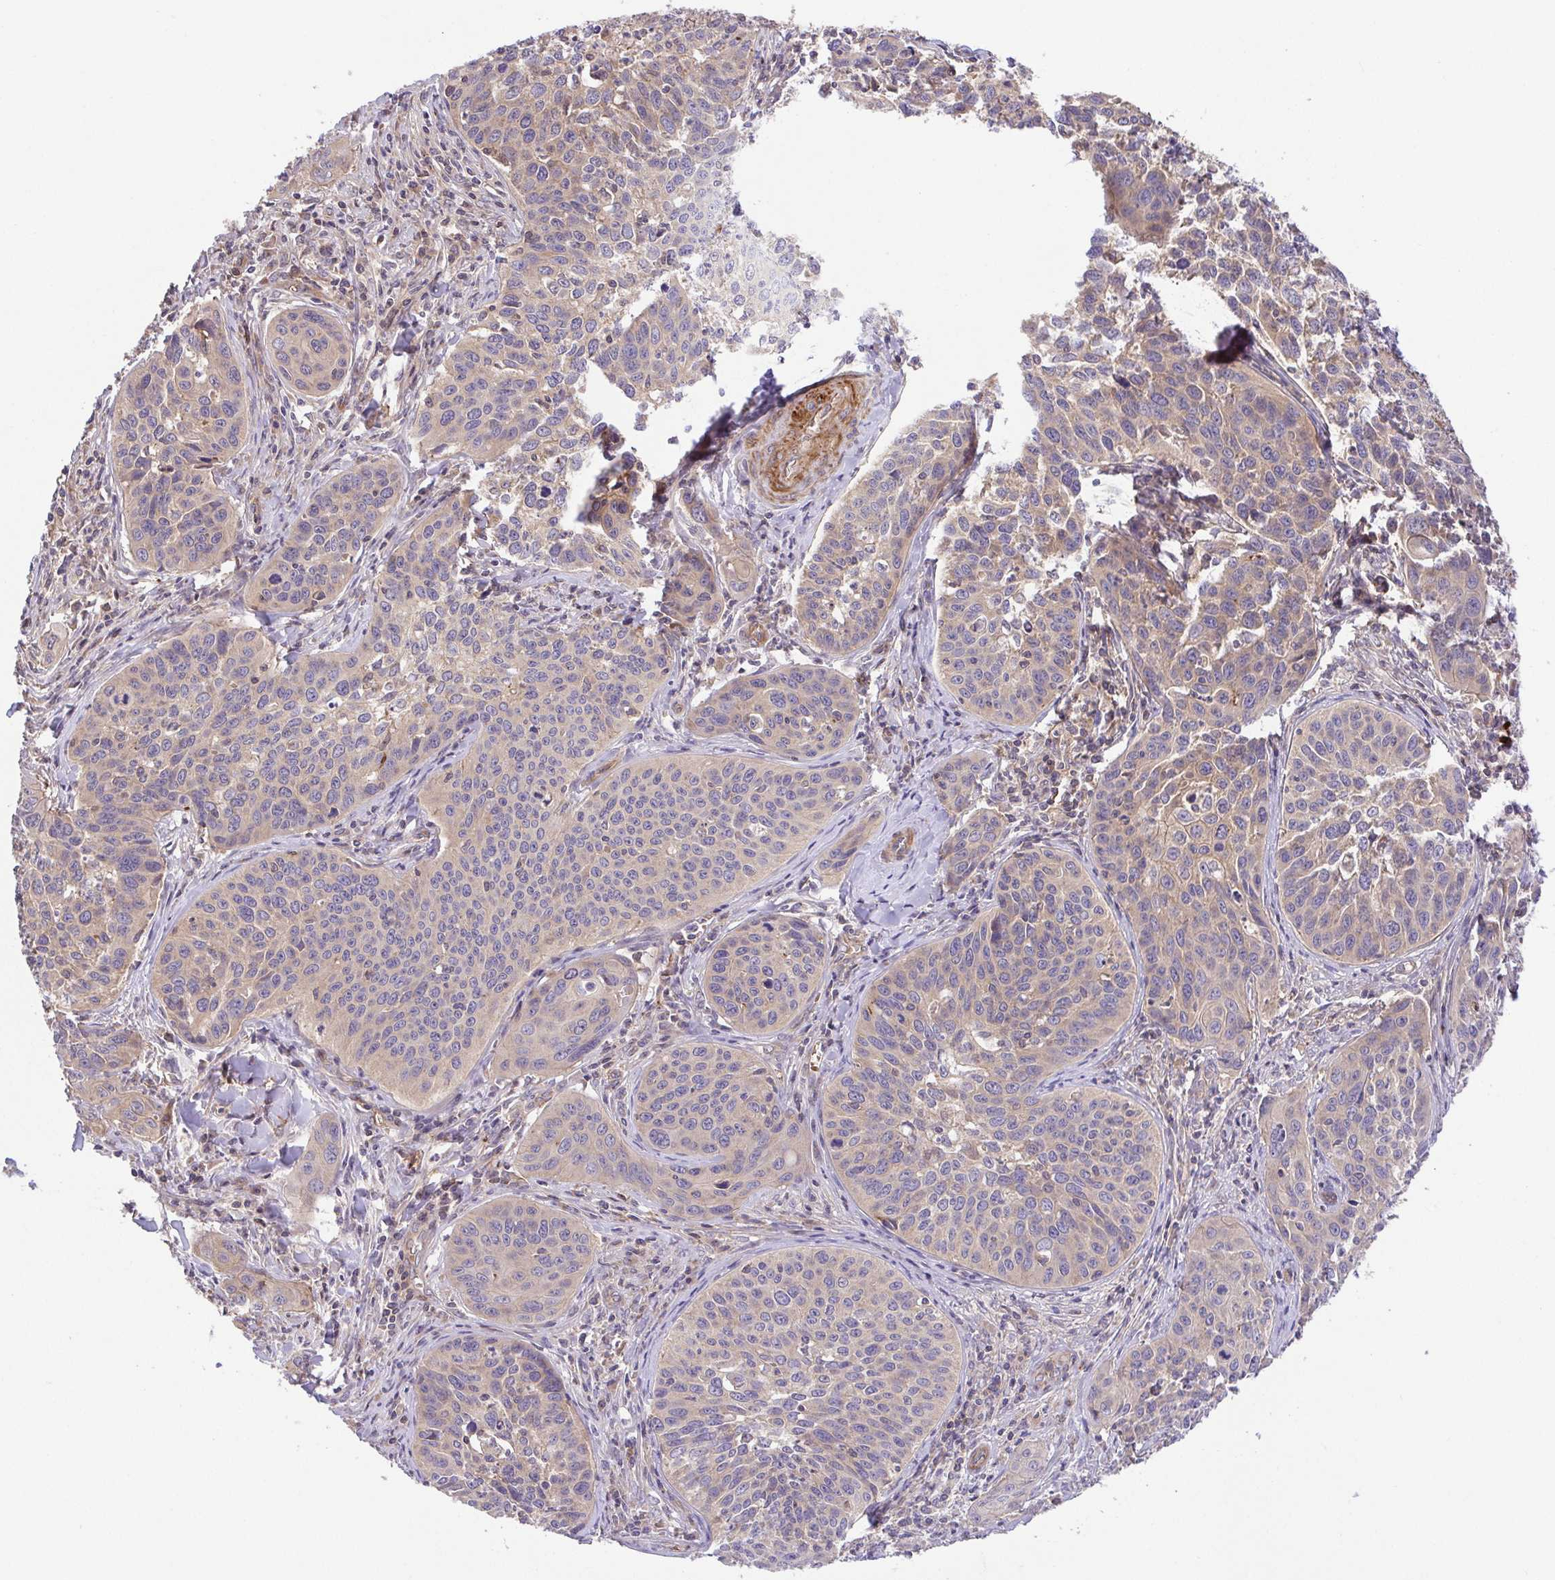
{"staining": {"intensity": "weak", "quantity": "<25%", "location": "cytoplasmic/membranous"}, "tissue": "cervical cancer", "cell_type": "Tumor cells", "image_type": "cancer", "snomed": [{"axis": "morphology", "description": "Squamous cell carcinoma, NOS"}, {"axis": "topography", "description": "Cervix"}], "caption": "A high-resolution image shows immunohistochemistry staining of cervical cancer, which demonstrates no significant staining in tumor cells. The staining is performed using DAB (3,3'-diaminobenzidine) brown chromogen with nuclei counter-stained in using hematoxylin.", "gene": "IDE", "patient": {"sex": "female", "age": 31}}